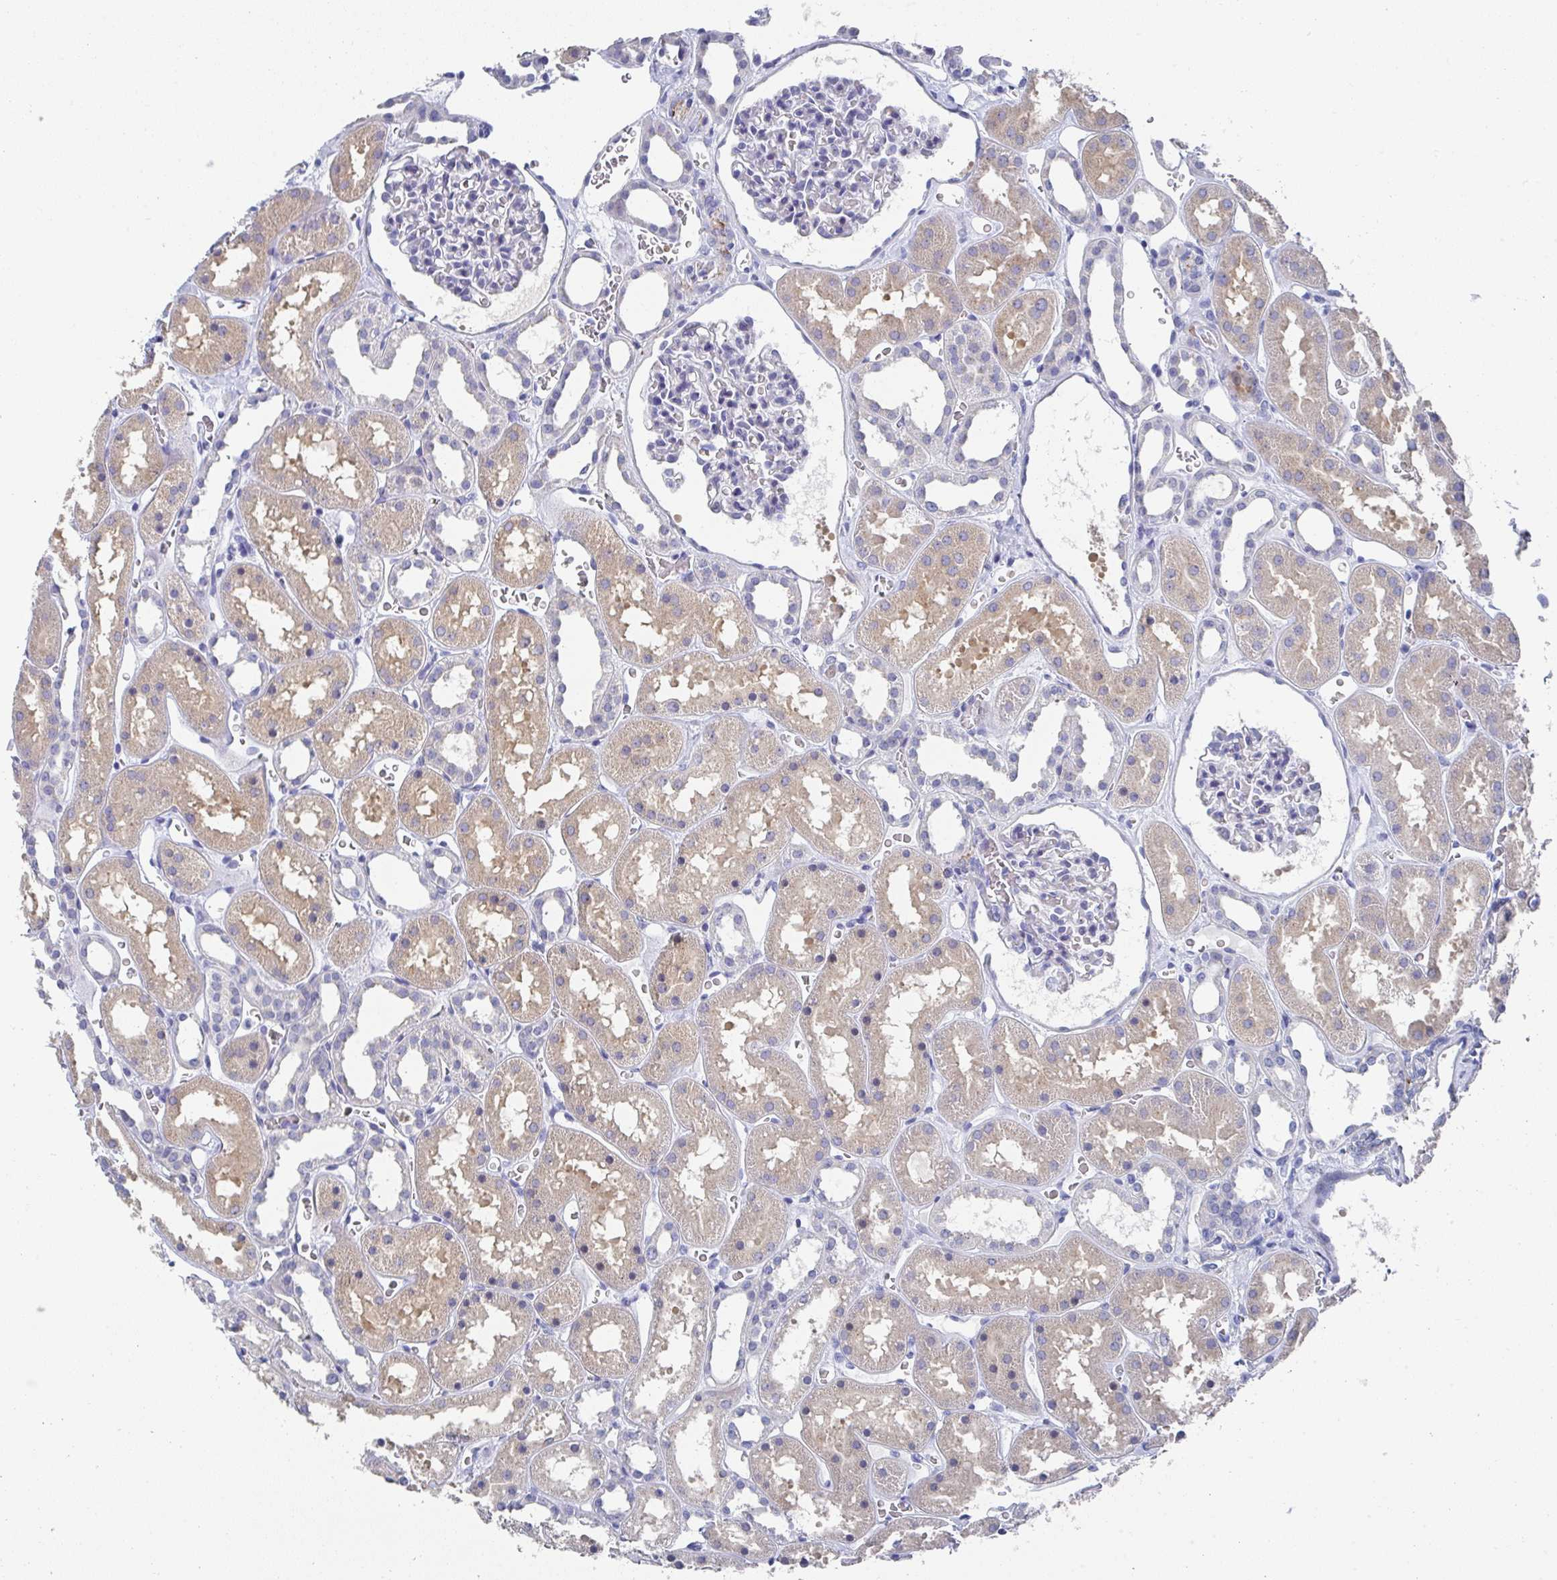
{"staining": {"intensity": "negative", "quantity": "none", "location": "none"}, "tissue": "kidney", "cell_type": "Cells in glomeruli", "image_type": "normal", "snomed": [{"axis": "morphology", "description": "Normal tissue, NOS"}, {"axis": "topography", "description": "Kidney"}], "caption": "Human kidney stained for a protein using IHC reveals no staining in cells in glomeruli.", "gene": "TNFRSF8", "patient": {"sex": "female", "age": 41}}